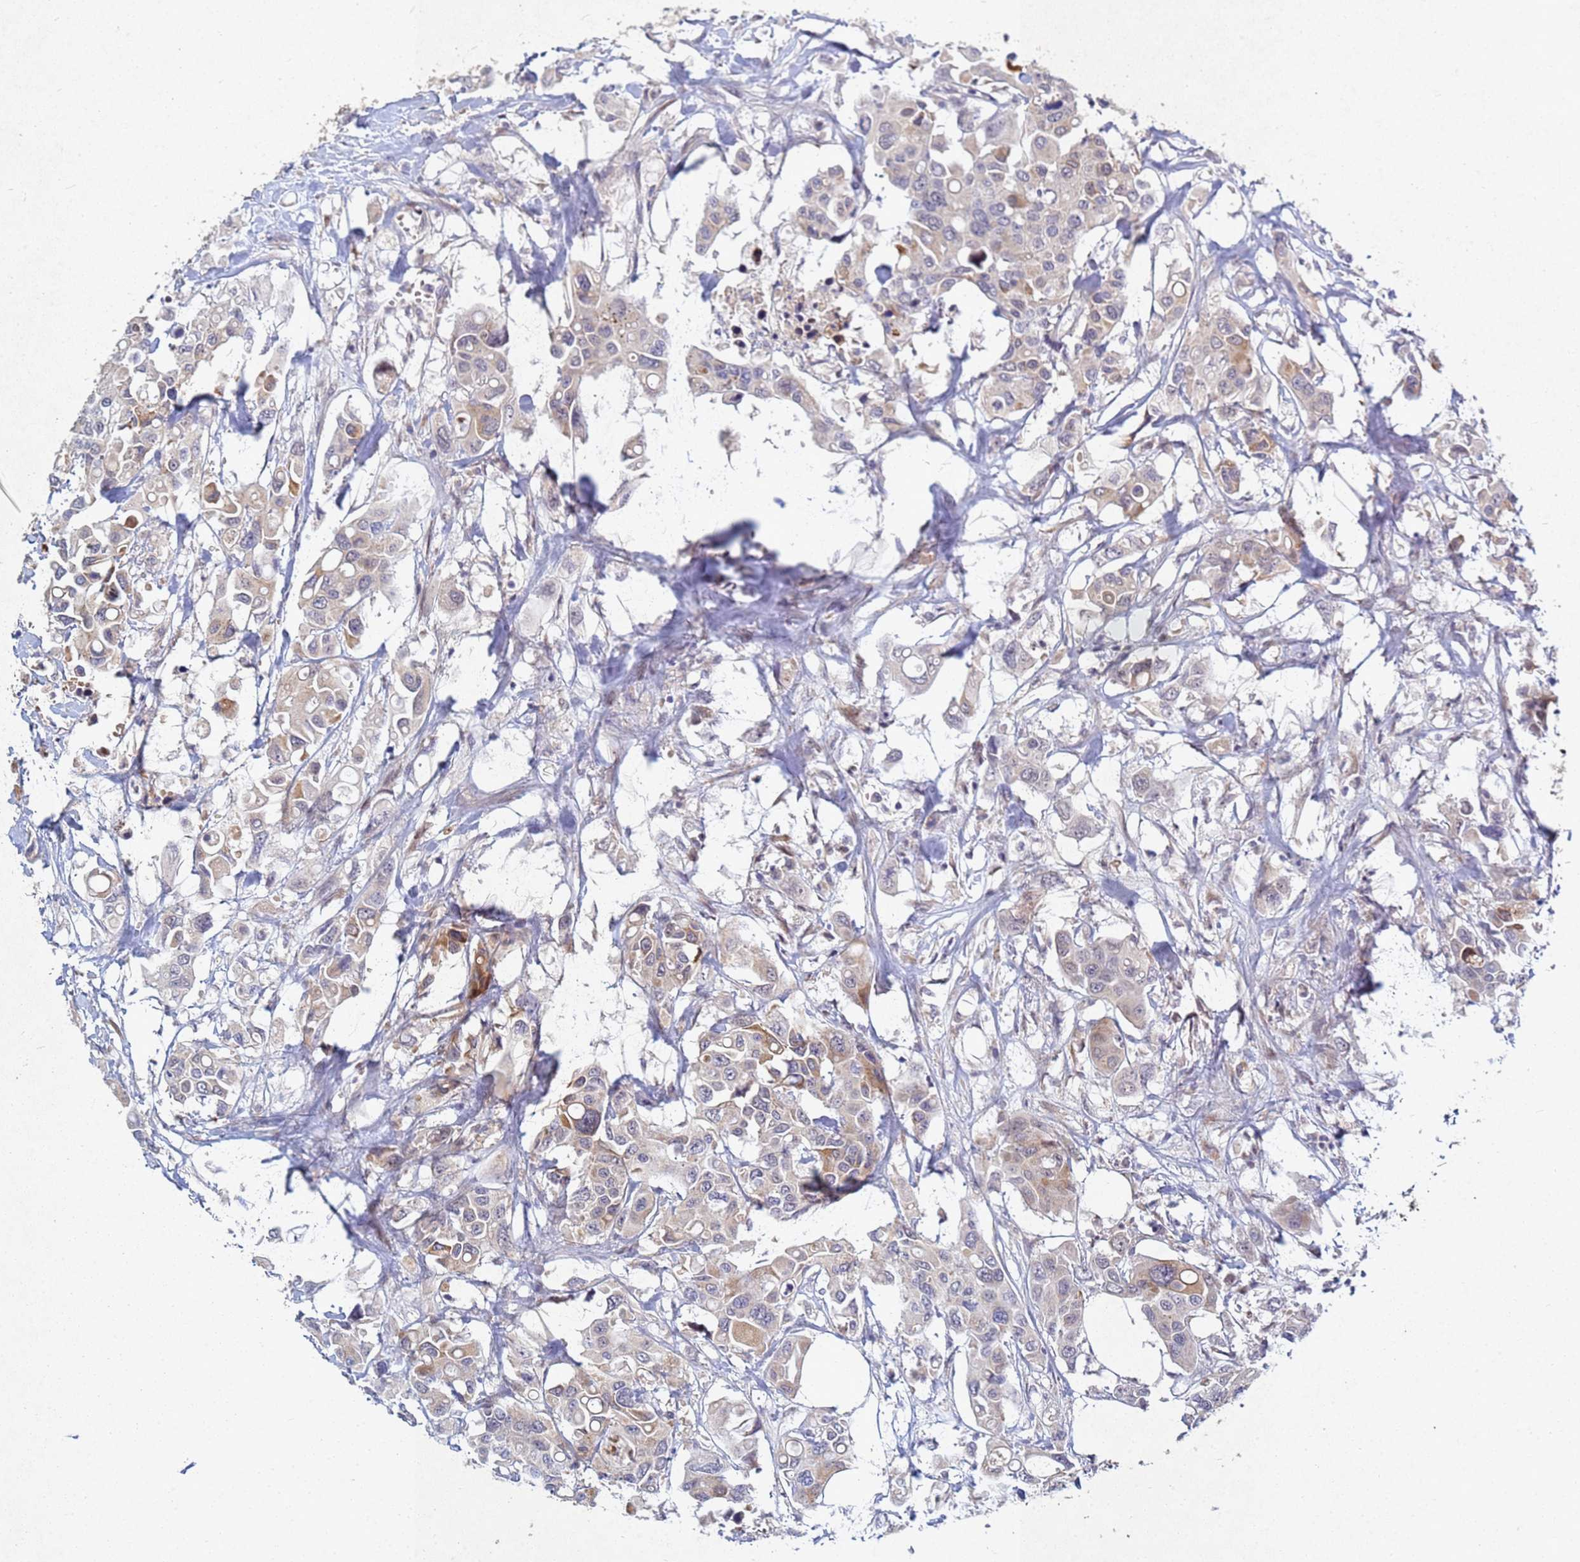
{"staining": {"intensity": "moderate", "quantity": "<25%", "location": "cytoplasmic/membranous"}, "tissue": "colorectal cancer", "cell_type": "Tumor cells", "image_type": "cancer", "snomed": [{"axis": "morphology", "description": "Adenocarcinoma, NOS"}, {"axis": "topography", "description": "Colon"}], "caption": "Colorectal cancer (adenocarcinoma) stained with a protein marker demonstrates moderate staining in tumor cells.", "gene": "TNPO2", "patient": {"sex": "male", "age": 77}}